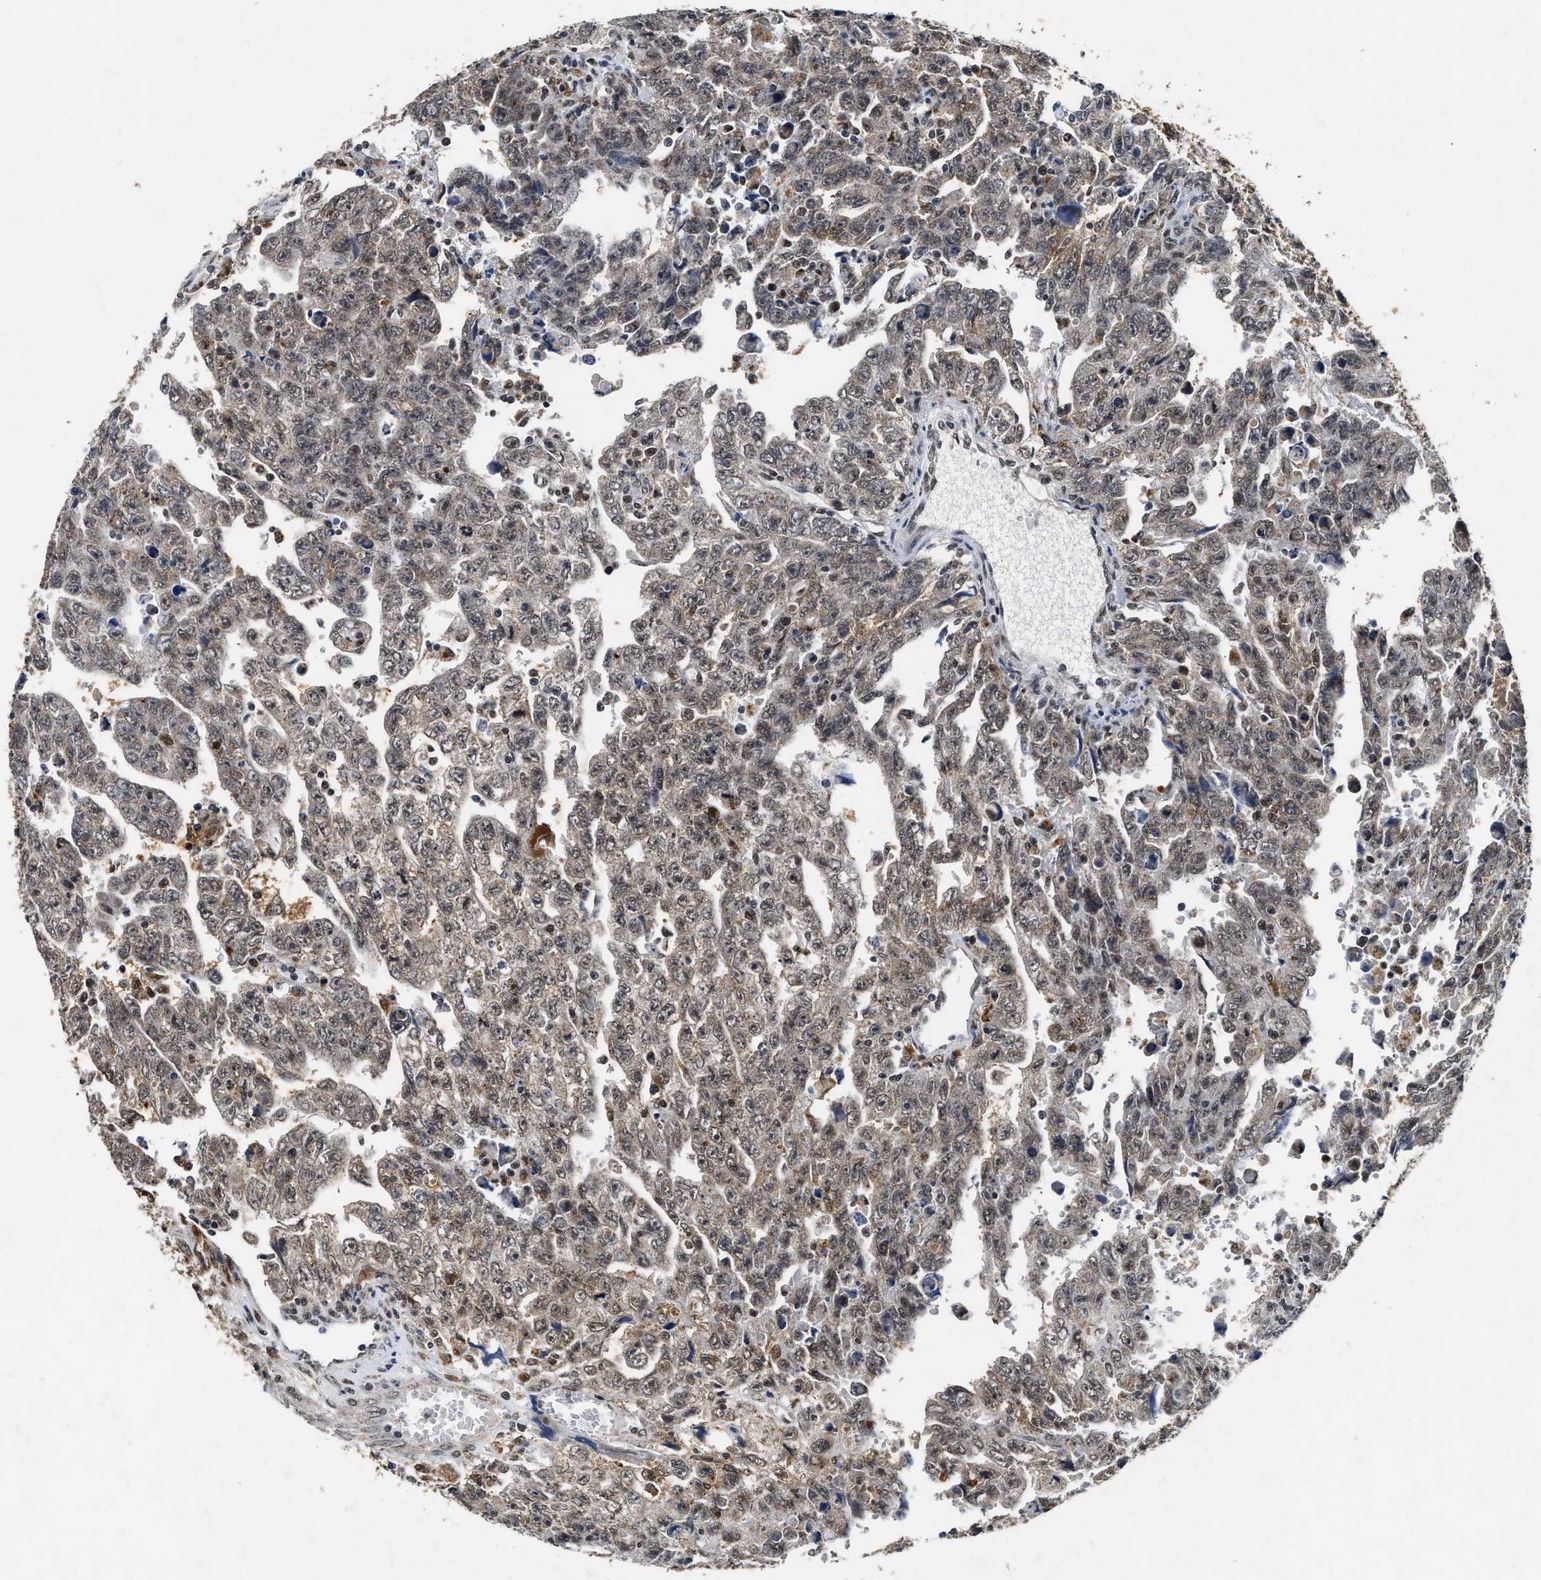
{"staining": {"intensity": "moderate", "quantity": ">75%", "location": "cytoplasmic/membranous,nuclear"}, "tissue": "testis cancer", "cell_type": "Tumor cells", "image_type": "cancer", "snomed": [{"axis": "morphology", "description": "Carcinoma, Embryonal, NOS"}, {"axis": "topography", "description": "Testis"}], "caption": "Immunohistochemical staining of testis cancer reveals moderate cytoplasmic/membranous and nuclear protein expression in approximately >75% of tumor cells.", "gene": "ACOX1", "patient": {"sex": "male", "age": 28}}